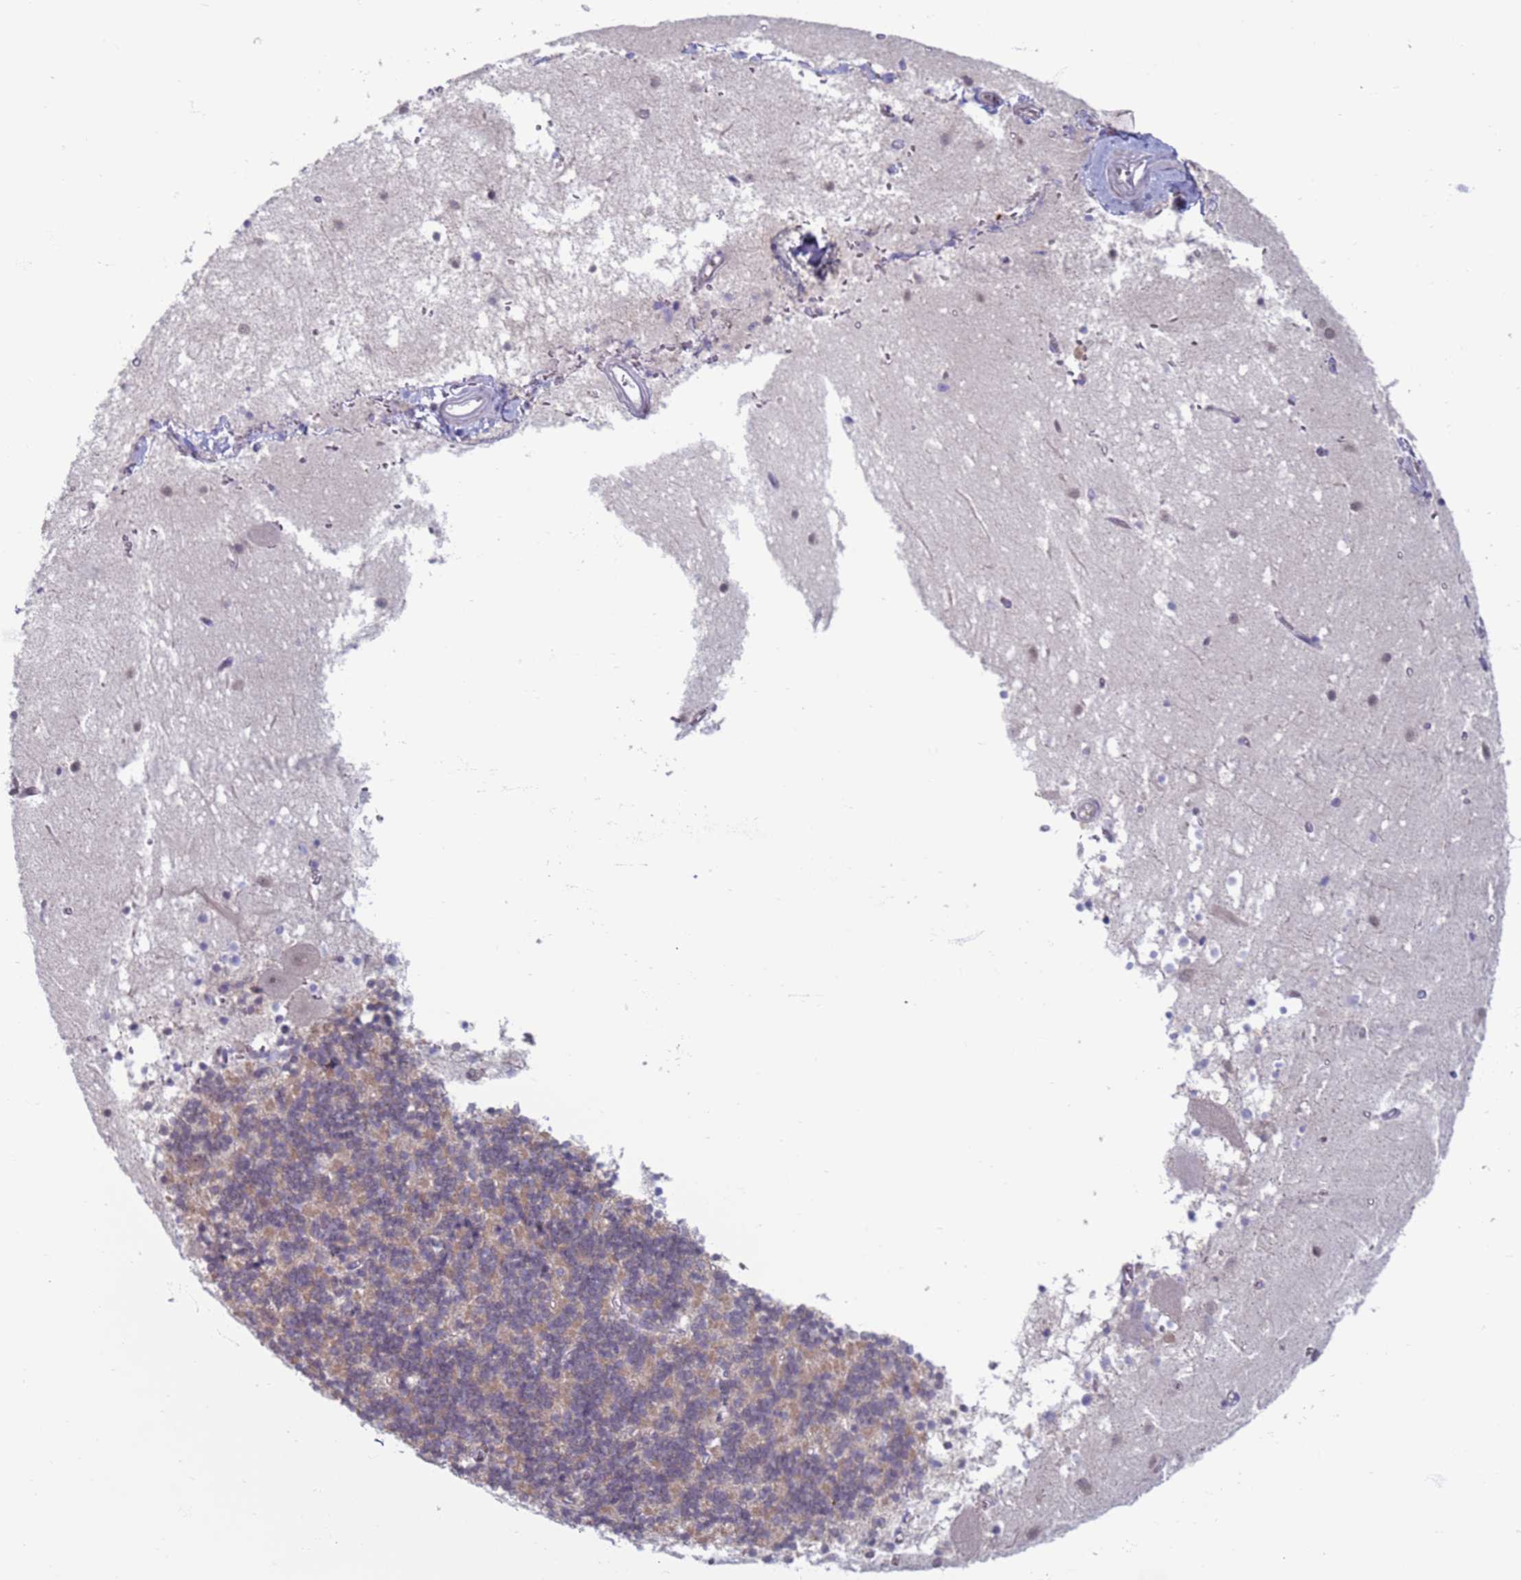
{"staining": {"intensity": "weak", "quantity": "25%-75%", "location": "cytoplasmic/membranous"}, "tissue": "cerebellum", "cell_type": "Cells in granular layer", "image_type": "normal", "snomed": [{"axis": "morphology", "description": "Normal tissue, NOS"}, {"axis": "topography", "description": "Cerebellum"}], "caption": "Approximately 25%-75% of cells in granular layer in unremarkable human cerebellum display weak cytoplasmic/membranous protein expression as visualized by brown immunohistochemical staining.", "gene": "SAE1", "patient": {"sex": "male", "age": 54}}